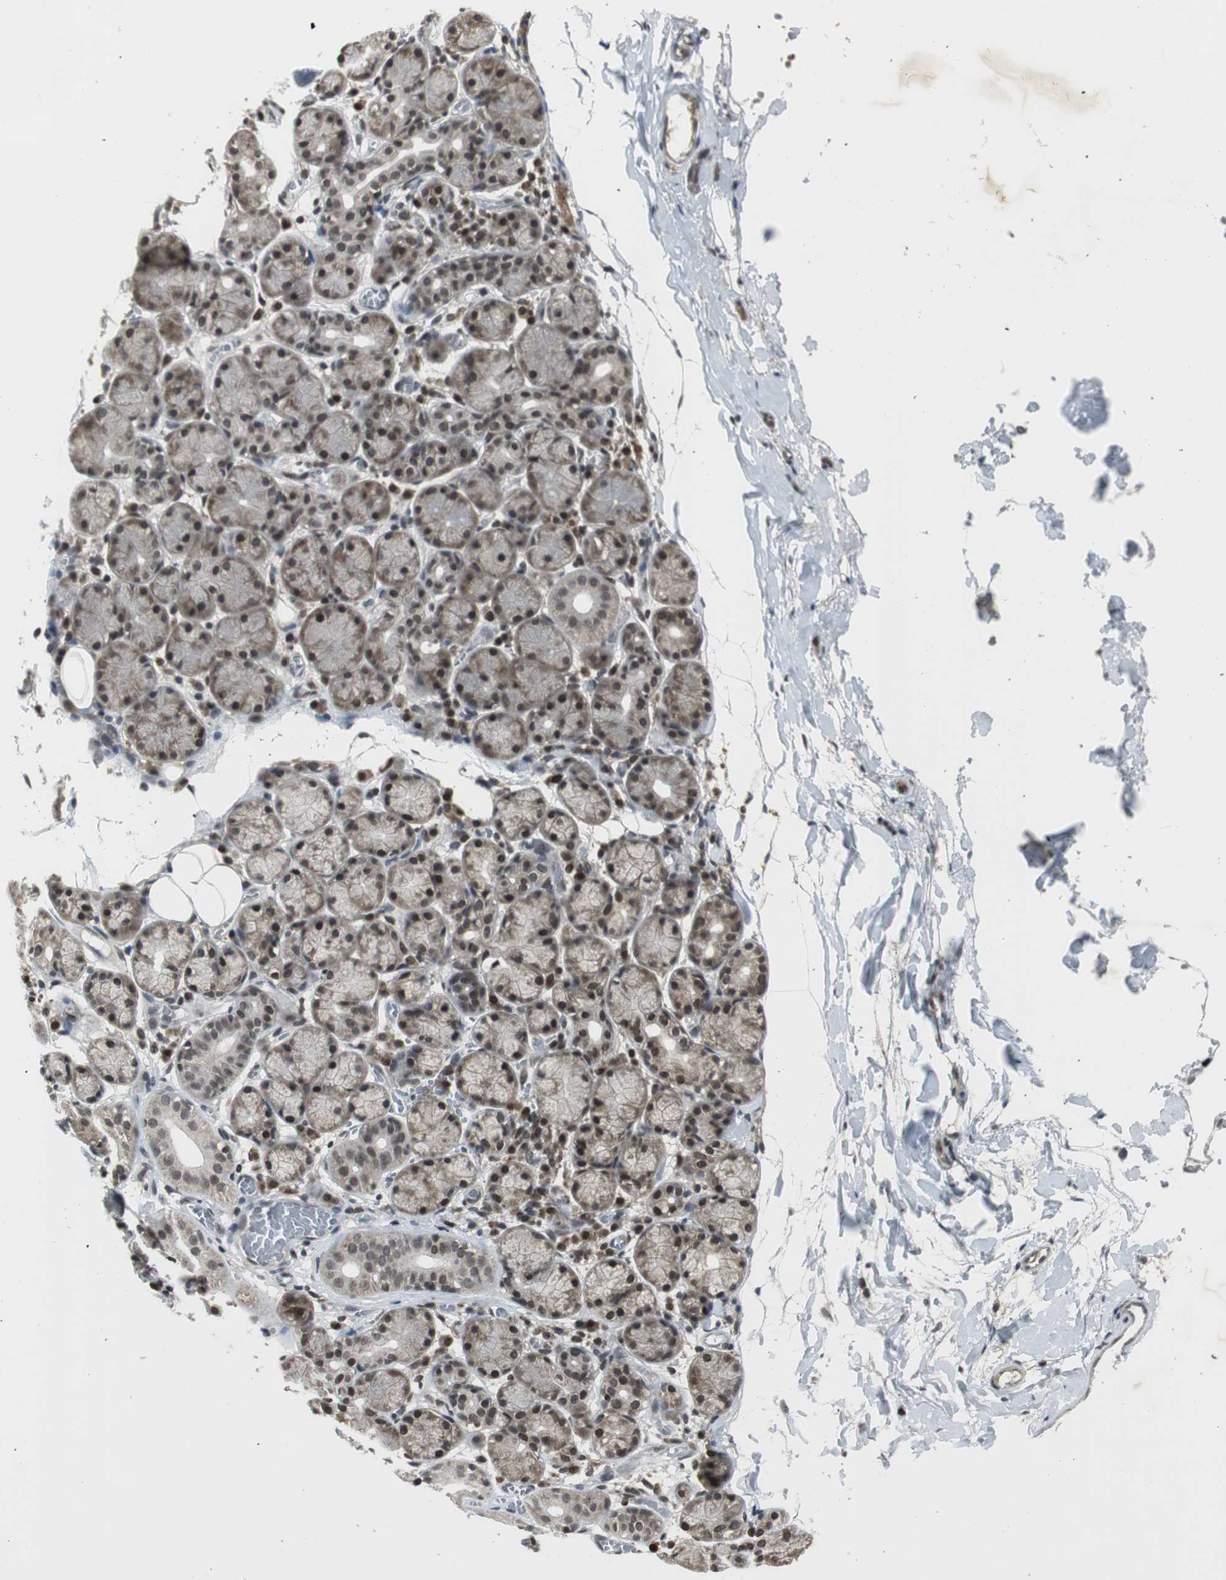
{"staining": {"intensity": "moderate", "quantity": "25%-75%", "location": "cytoplasmic/membranous,nuclear"}, "tissue": "salivary gland", "cell_type": "Glandular cells", "image_type": "normal", "snomed": [{"axis": "morphology", "description": "Normal tissue, NOS"}, {"axis": "topography", "description": "Salivary gland"}], "caption": "DAB (3,3'-diaminobenzidine) immunohistochemical staining of normal human salivary gland displays moderate cytoplasmic/membranous,nuclear protein expression in about 25%-75% of glandular cells. (IHC, brightfield microscopy, high magnification).", "gene": "MPG", "patient": {"sex": "female", "age": 24}}